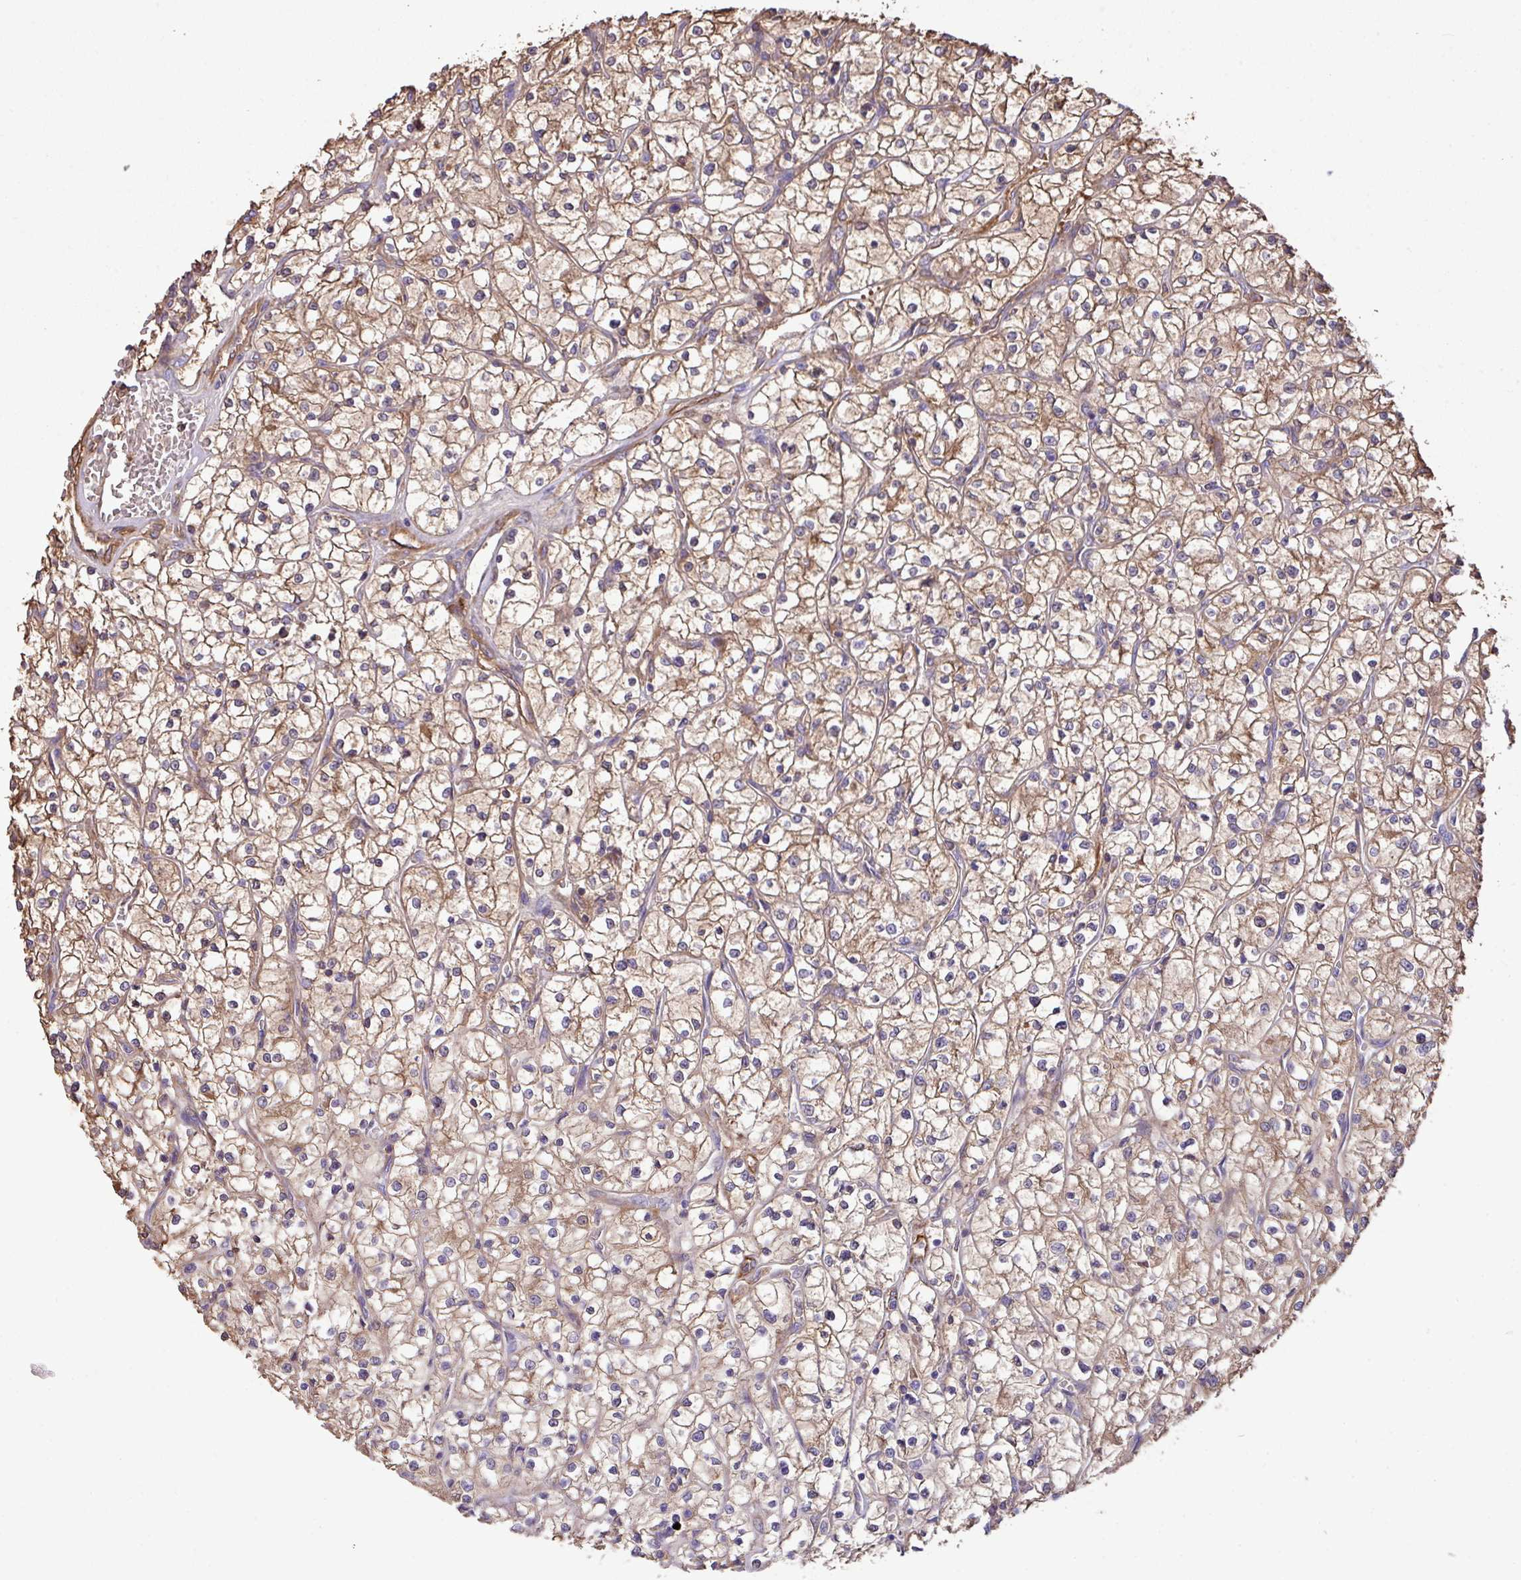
{"staining": {"intensity": "moderate", "quantity": ">75%", "location": "cytoplasmic/membranous"}, "tissue": "renal cancer", "cell_type": "Tumor cells", "image_type": "cancer", "snomed": [{"axis": "morphology", "description": "Adenocarcinoma, NOS"}, {"axis": "topography", "description": "Kidney"}], "caption": "The histopathology image shows immunohistochemical staining of renal cancer (adenocarcinoma). There is moderate cytoplasmic/membranous expression is appreciated in about >75% of tumor cells. (DAB (3,3'-diaminobenzidine) IHC, brown staining for protein, blue staining for nuclei).", "gene": "LRRC53", "patient": {"sex": "female", "age": 64}}